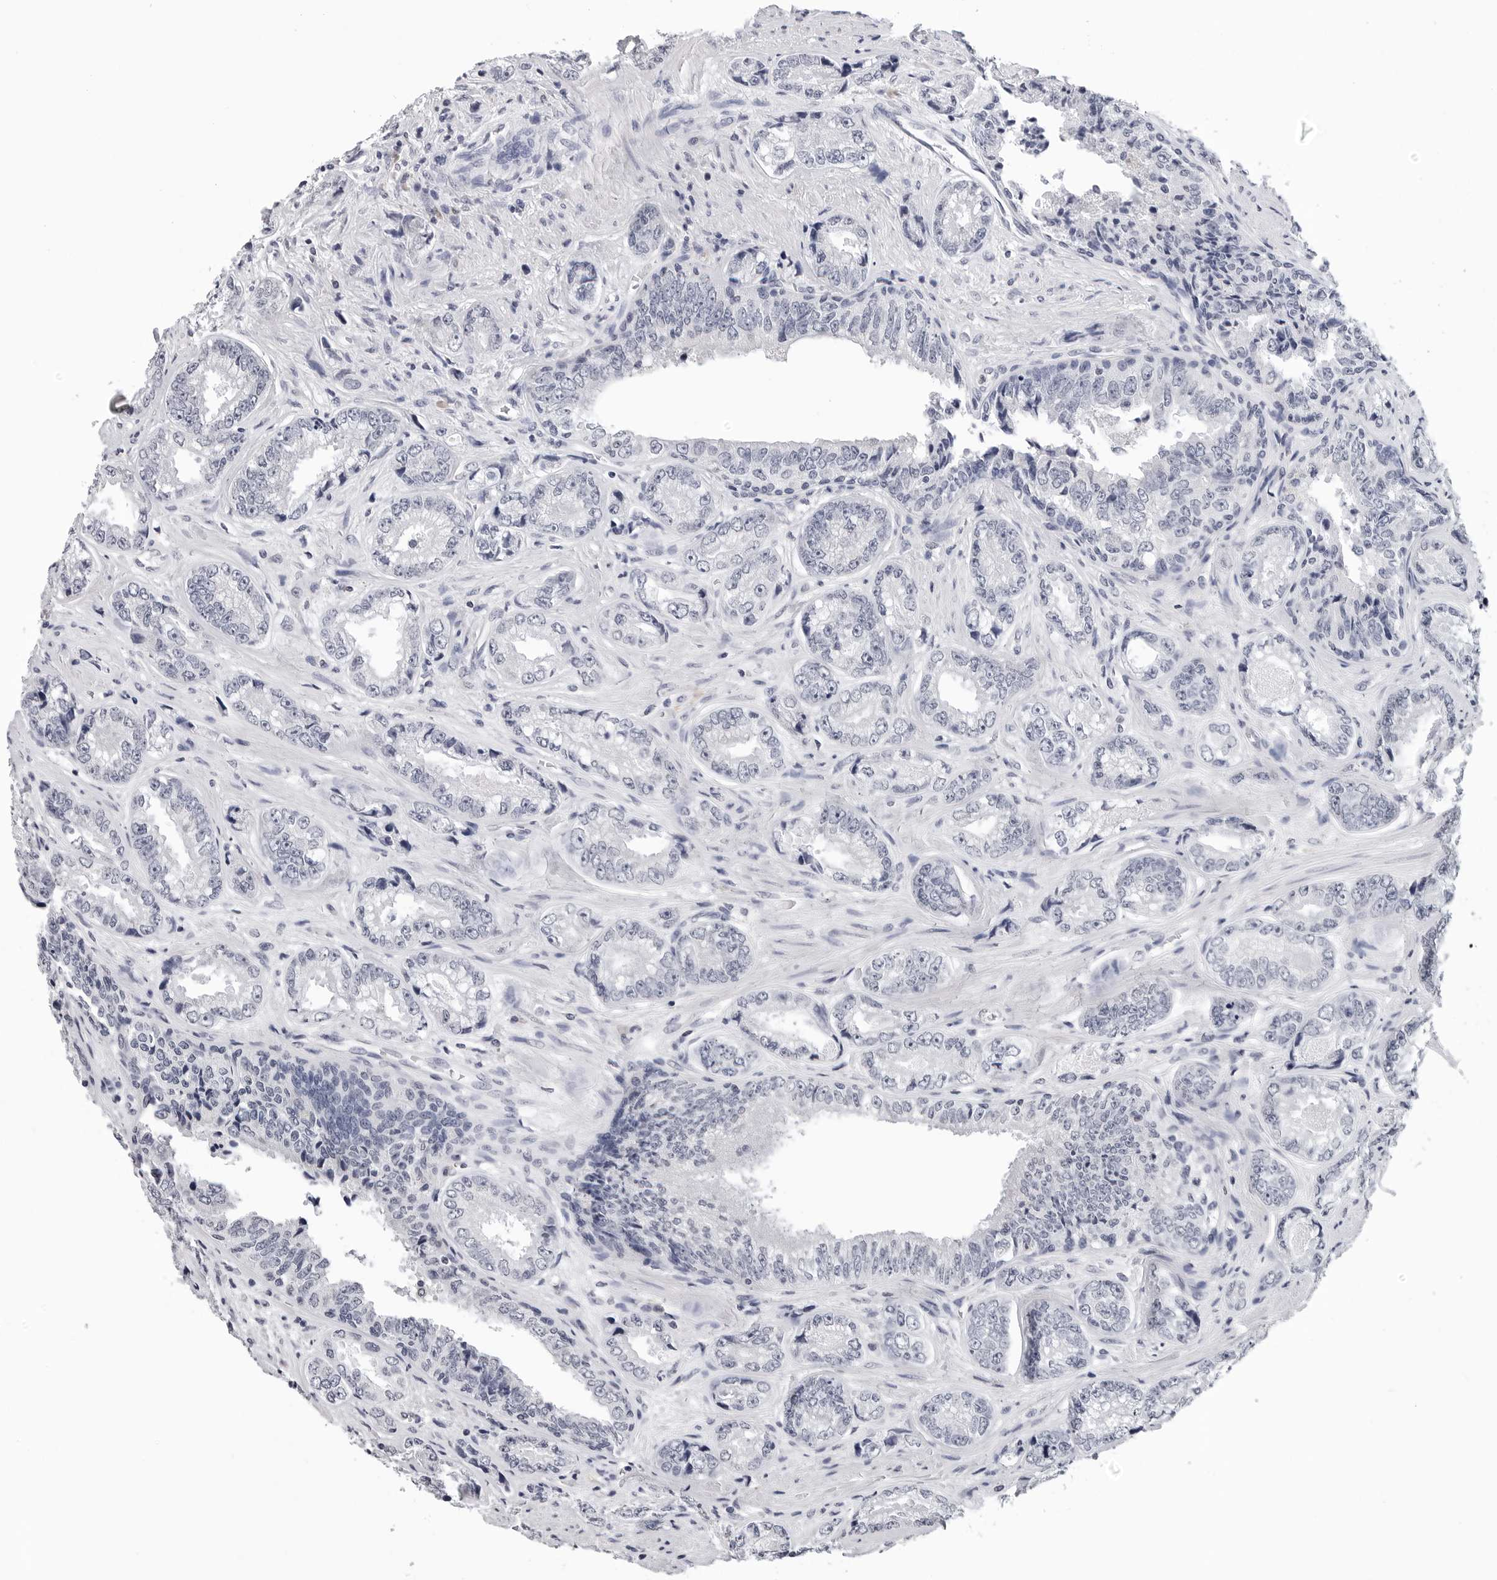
{"staining": {"intensity": "negative", "quantity": "none", "location": "none"}, "tissue": "prostate cancer", "cell_type": "Tumor cells", "image_type": "cancer", "snomed": [{"axis": "morphology", "description": "Adenocarcinoma, High grade"}, {"axis": "topography", "description": "Prostate"}], "caption": "Adenocarcinoma (high-grade) (prostate) was stained to show a protein in brown. There is no significant staining in tumor cells.", "gene": "TRMT13", "patient": {"sex": "male", "age": 61}}